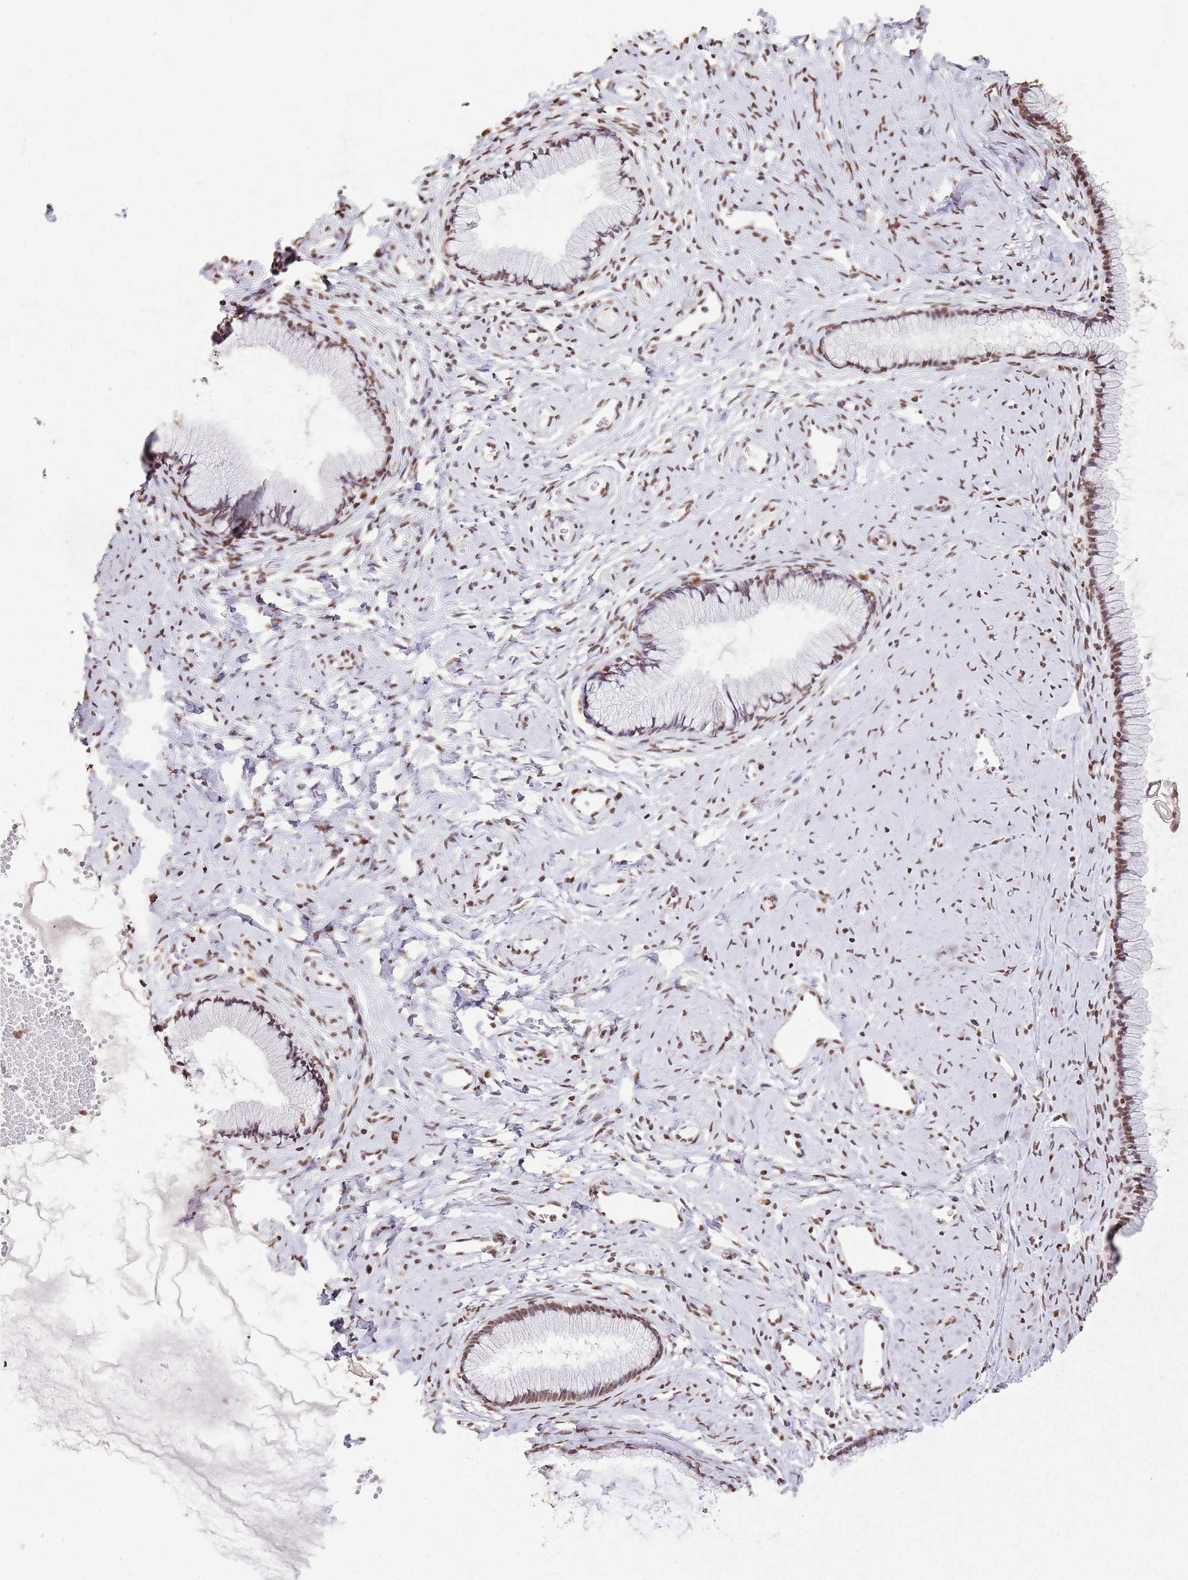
{"staining": {"intensity": "moderate", "quantity": "25%-75%", "location": "nuclear"}, "tissue": "cervix", "cell_type": "Glandular cells", "image_type": "normal", "snomed": [{"axis": "morphology", "description": "Normal tissue, NOS"}, {"axis": "topography", "description": "Cervix"}], "caption": "Glandular cells show medium levels of moderate nuclear expression in about 25%-75% of cells in unremarkable cervix. The protein is shown in brown color, while the nuclei are stained blue.", "gene": "BMAL1", "patient": {"sex": "female", "age": 40}}